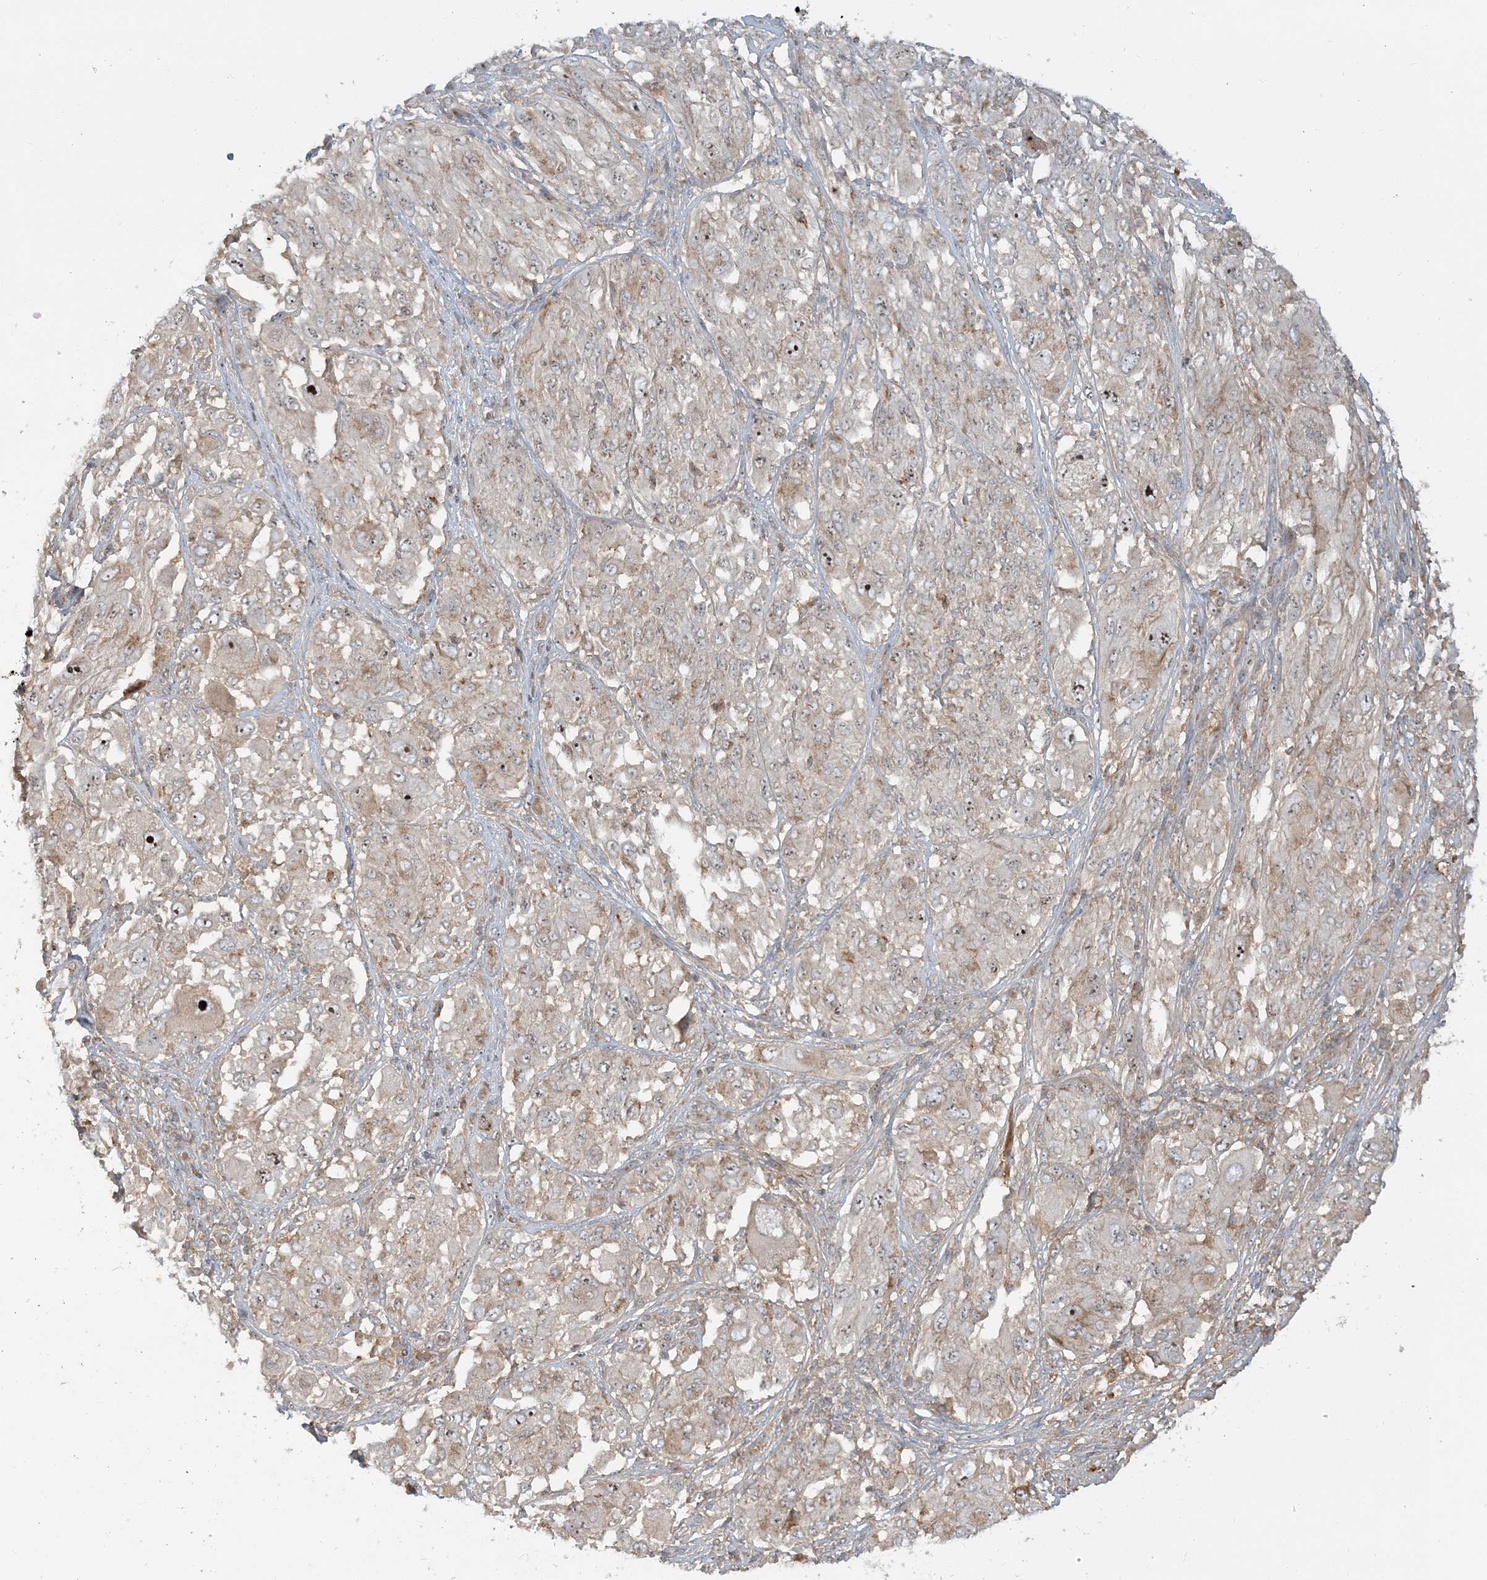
{"staining": {"intensity": "moderate", "quantity": "<25%", "location": "cytoplasmic/membranous,nuclear"}, "tissue": "melanoma", "cell_type": "Tumor cells", "image_type": "cancer", "snomed": [{"axis": "morphology", "description": "Malignant melanoma, NOS"}, {"axis": "topography", "description": "Skin"}], "caption": "Immunohistochemistry micrograph of malignant melanoma stained for a protein (brown), which shows low levels of moderate cytoplasmic/membranous and nuclear expression in about <25% of tumor cells.", "gene": "AP1AR", "patient": {"sex": "female", "age": 91}}